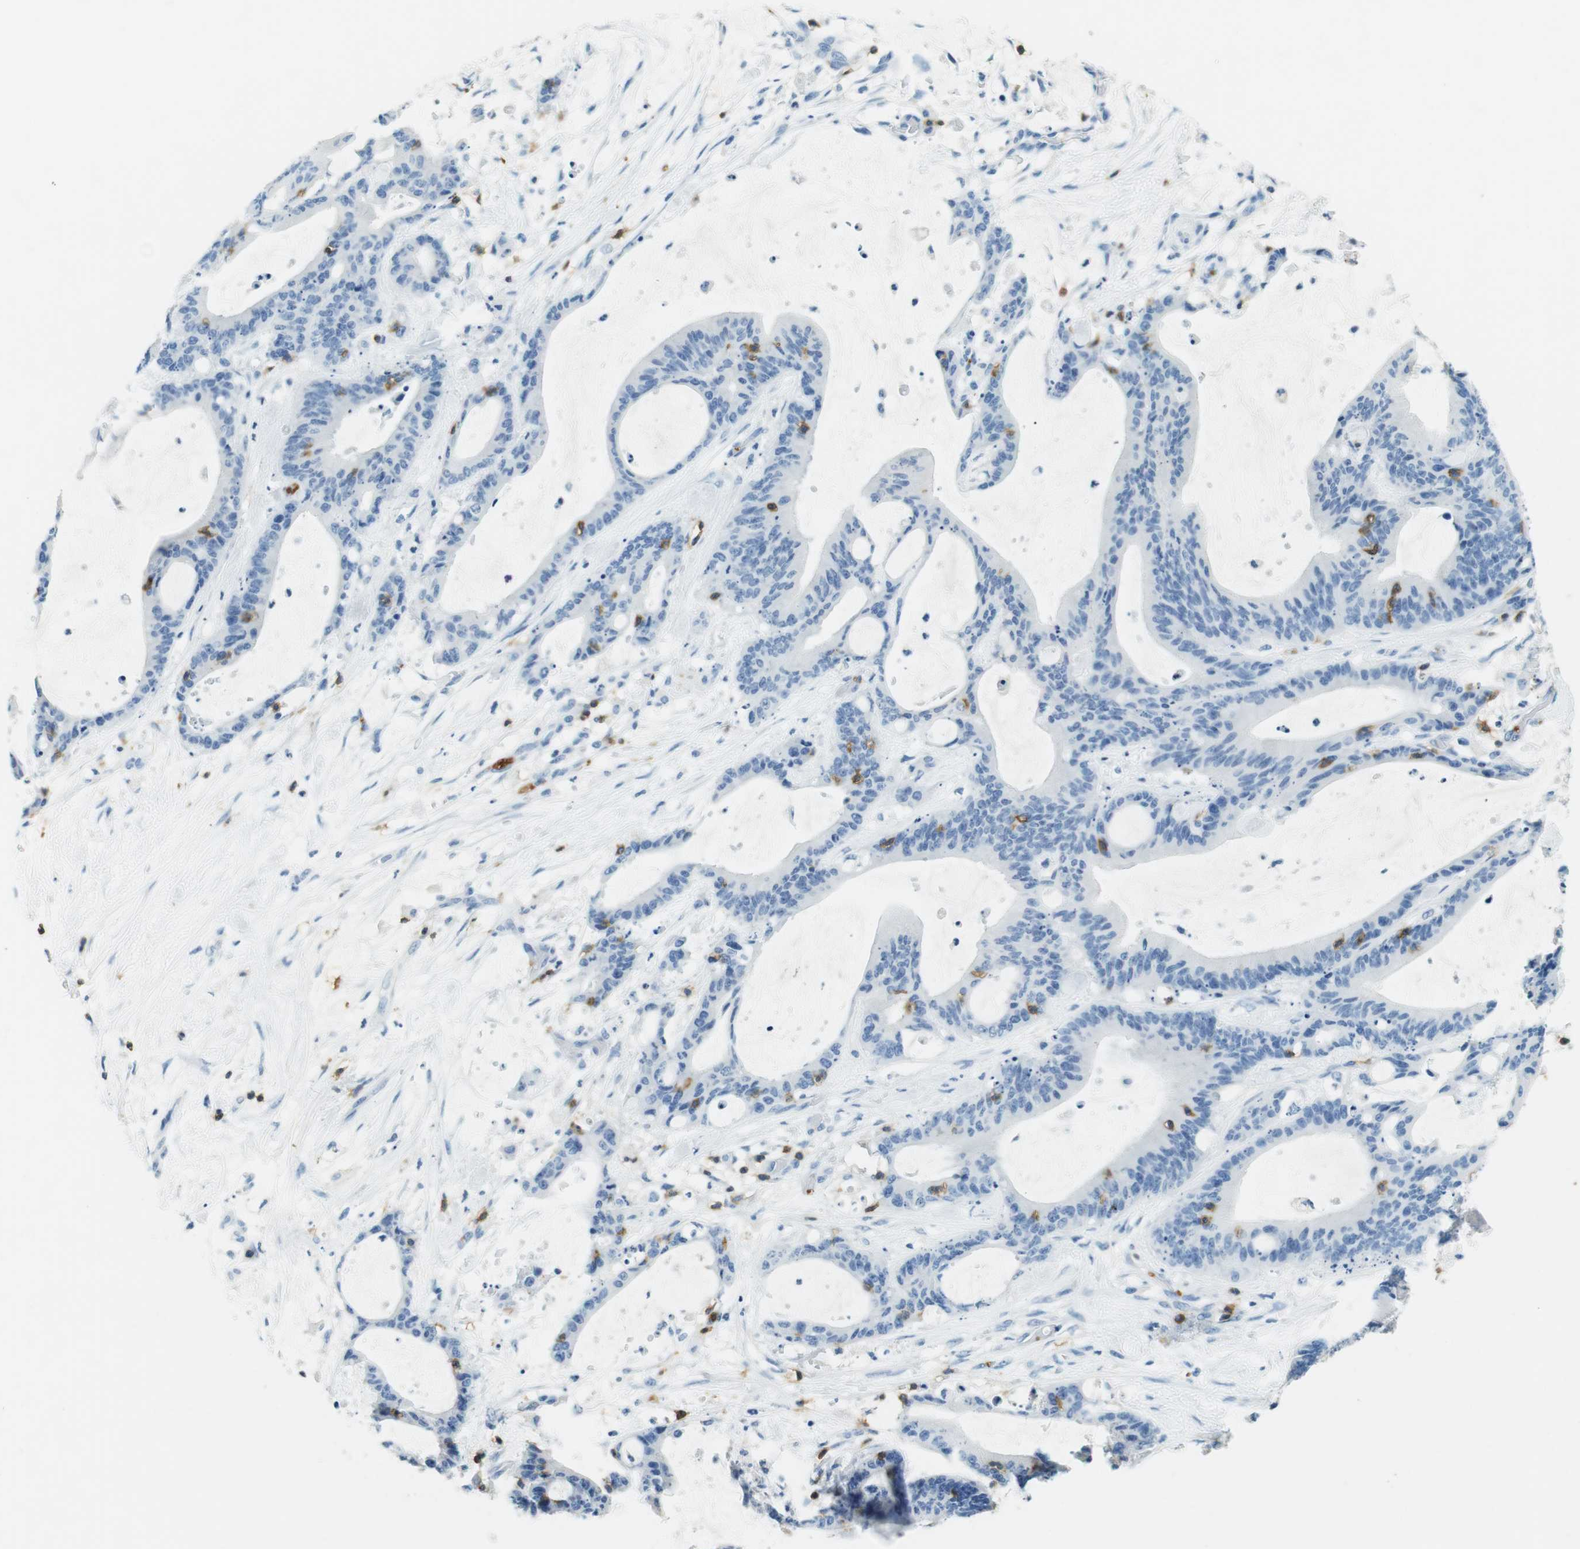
{"staining": {"intensity": "negative", "quantity": "none", "location": "none"}, "tissue": "liver cancer", "cell_type": "Tumor cells", "image_type": "cancer", "snomed": [{"axis": "morphology", "description": "Cholangiocarcinoma"}, {"axis": "topography", "description": "Liver"}], "caption": "Cholangiocarcinoma (liver) was stained to show a protein in brown. There is no significant staining in tumor cells.", "gene": "LAT", "patient": {"sex": "female", "age": 73}}